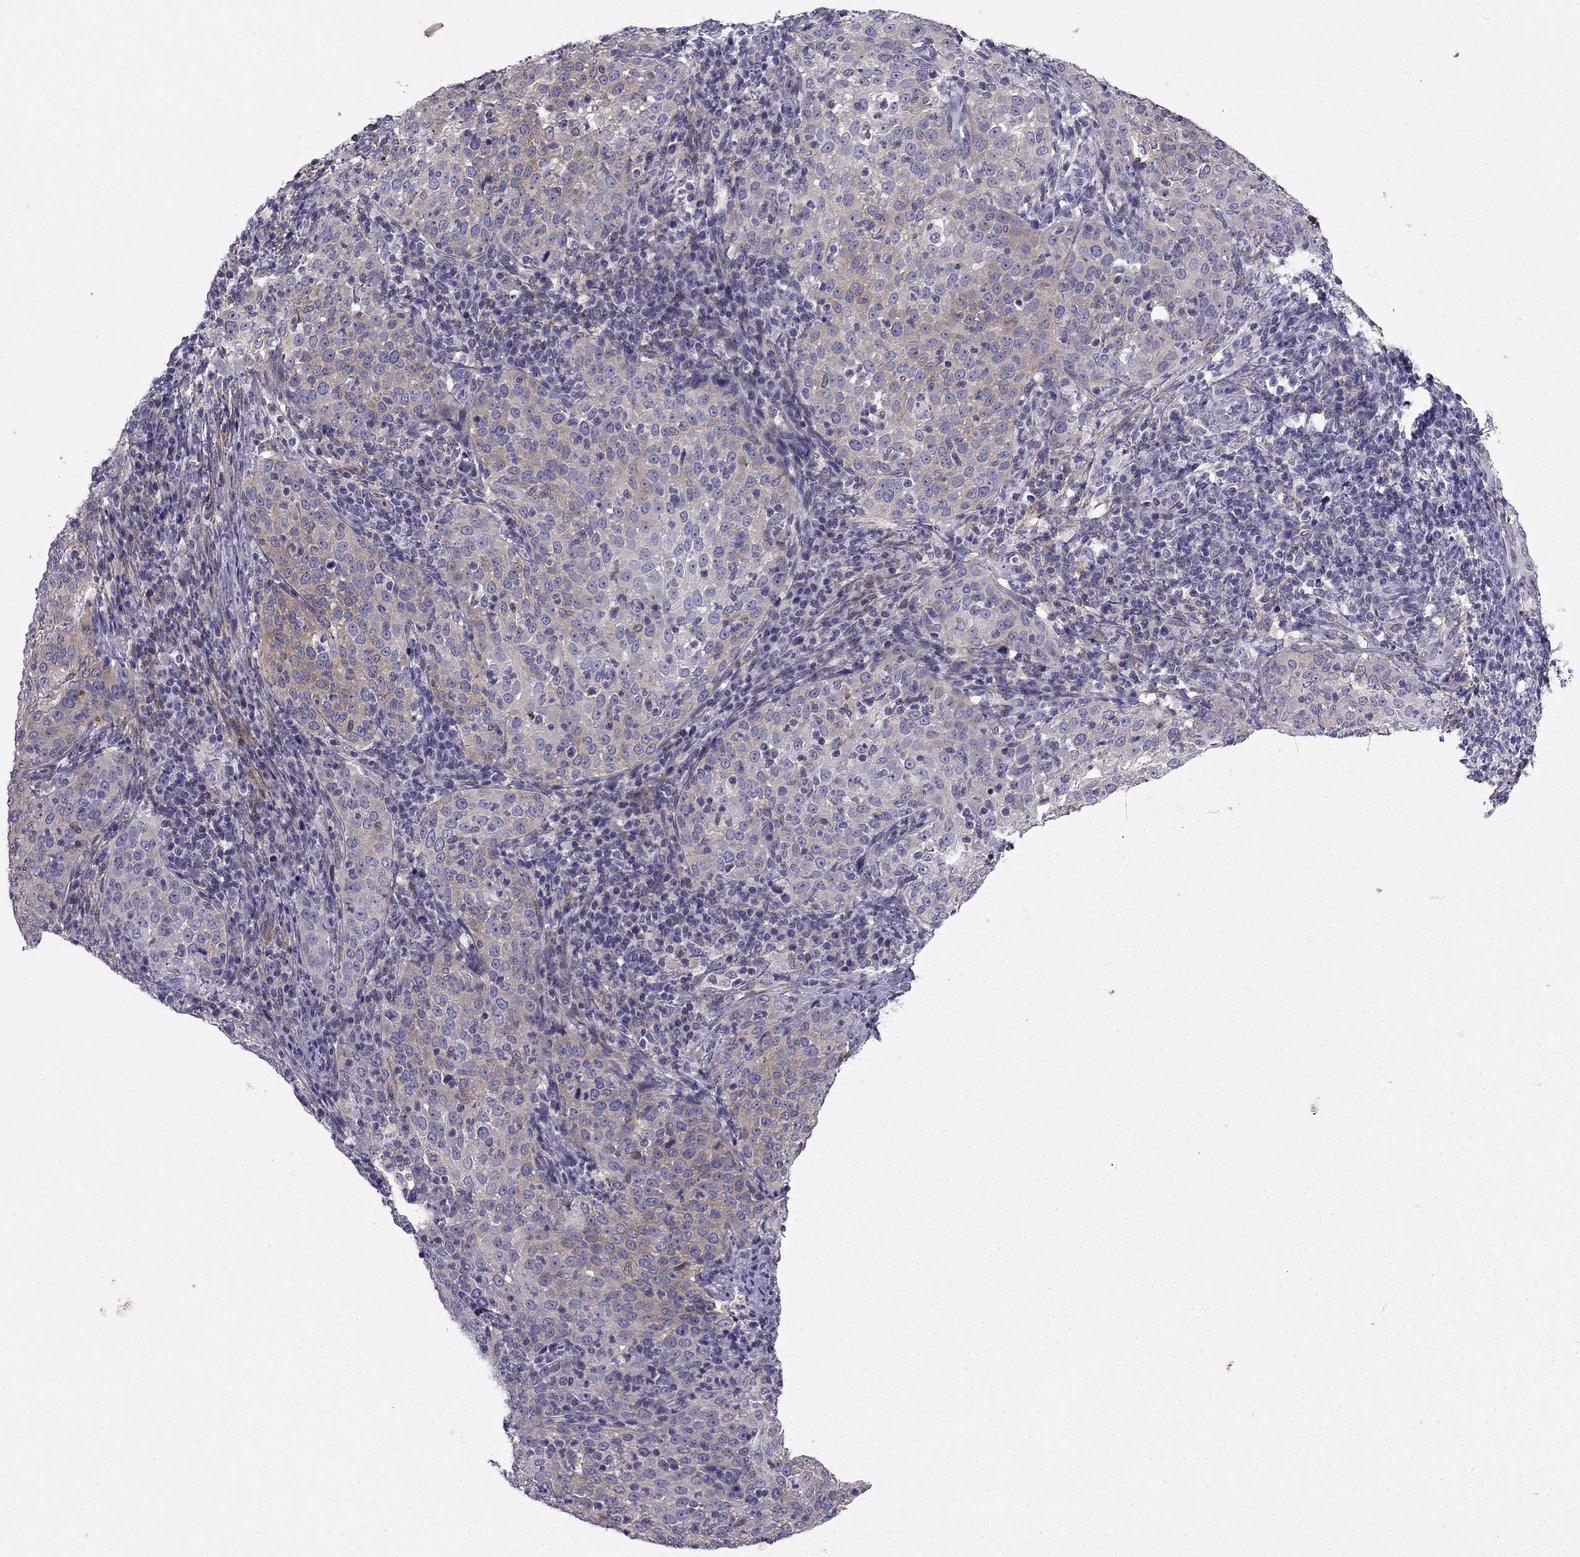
{"staining": {"intensity": "weak", "quantity": "25%-75%", "location": "cytoplasmic/membranous"}, "tissue": "cervical cancer", "cell_type": "Tumor cells", "image_type": "cancer", "snomed": [{"axis": "morphology", "description": "Squamous cell carcinoma, NOS"}, {"axis": "topography", "description": "Cervix"}], "caption": "Immunohistochemistry (IHC) of human squamous cell carcinoma (cervical) exhibits low levels of weak cytoplasmic/membranous expression in about 25%-75% of tumor cells.", "gene": "SYT5", "patient": {"sex": "female", "age": 51}}